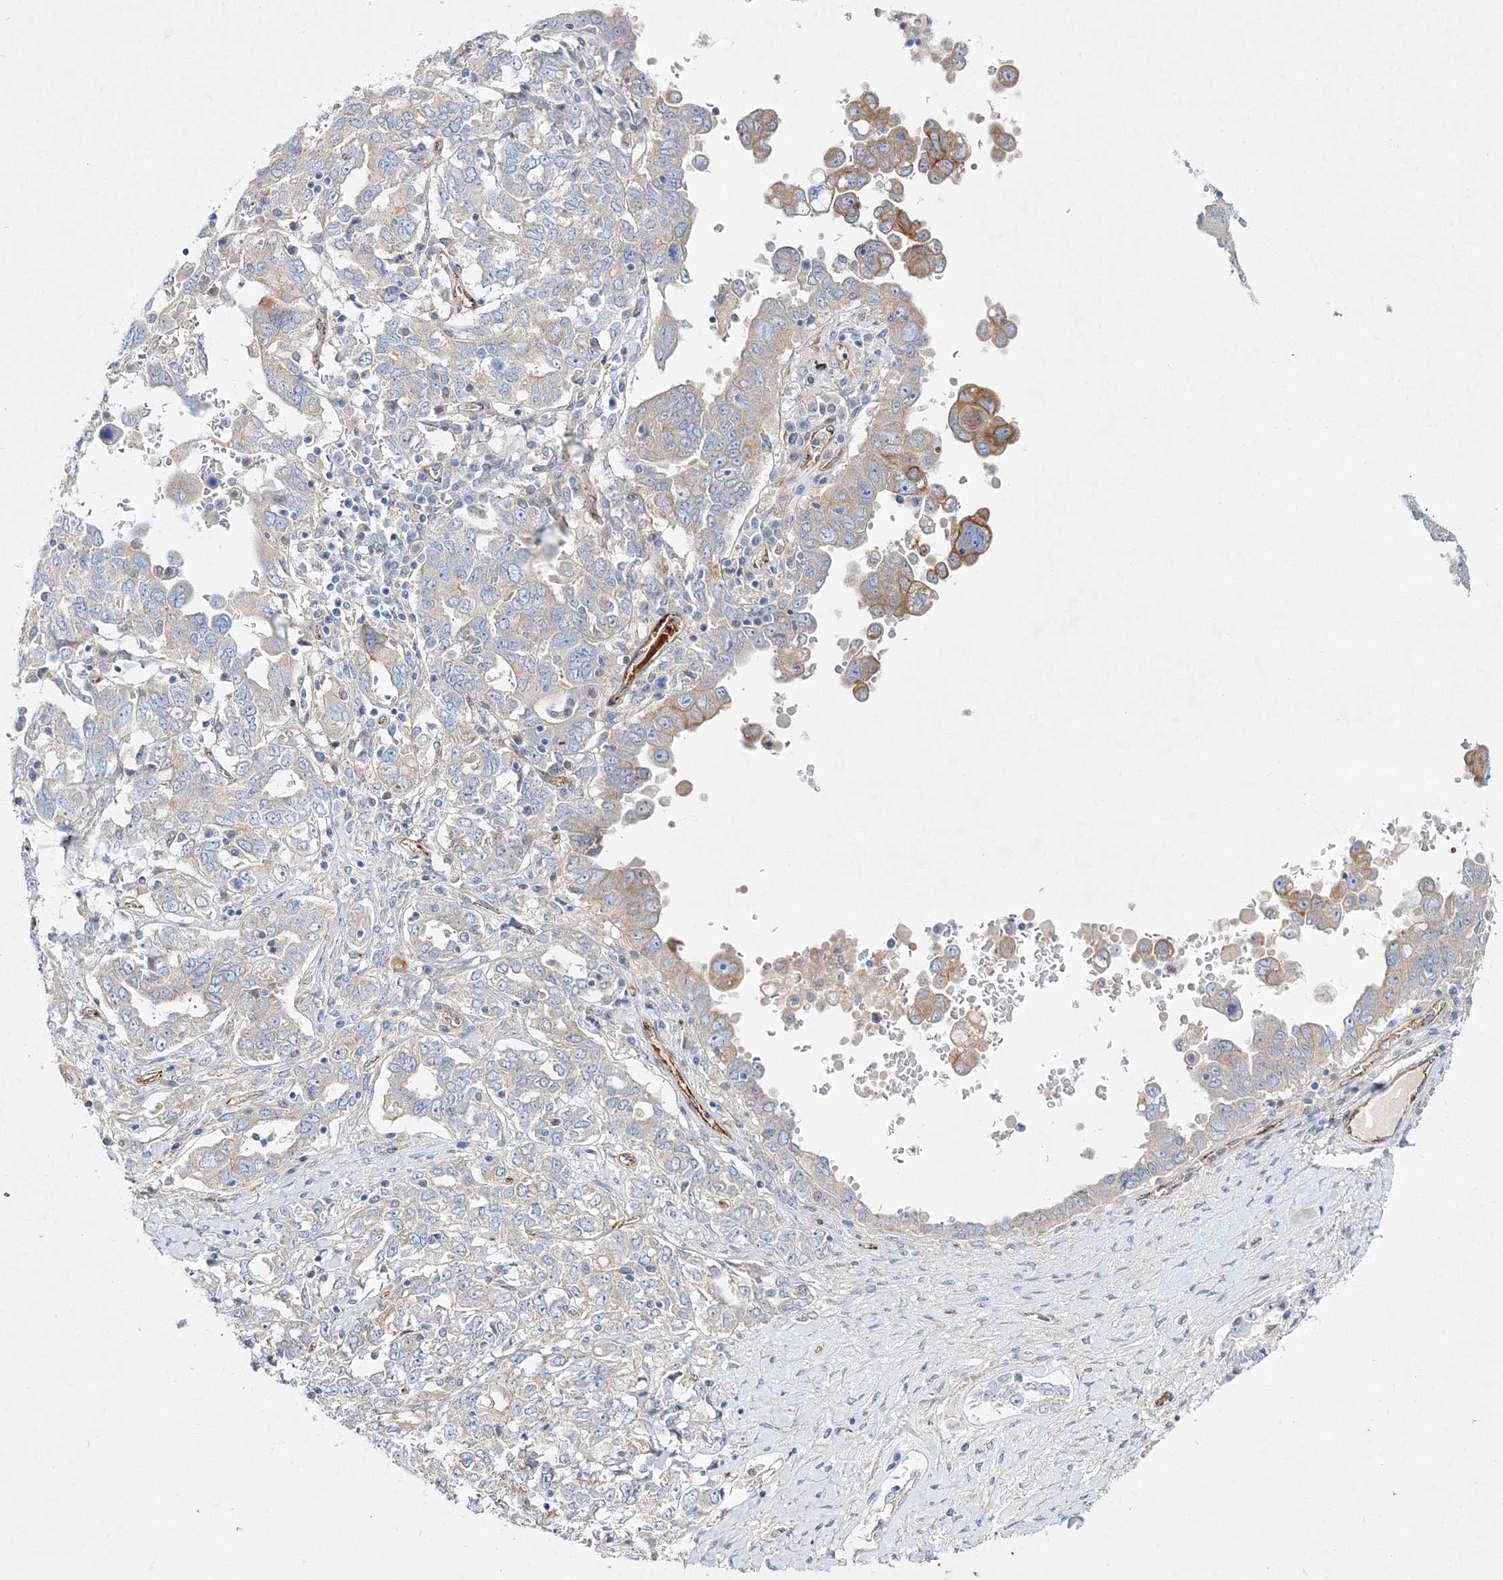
{"staining": {"intensity": "moderate", "quantity": "<25%", "location": "cytoplasmic/membranous"}, "tissue": "ovarian cancer", "cell_type": "Tumor cells", "image_type": "cancer", "snomed": [{"axis": "morphology", "description": "Carcinoma, endometroid"}, {"axis": "topography", "description": "Ovary"}], "caption": "About <25% of tumor cells in human endometroid carcinoma (ovarian) reveal moderate cytoplasmic/membranous protein expression as visualized by brown immunohistochemical staining.", "gene": "ZFYVE16", "patient": {"sex": "female", "age": 62}}